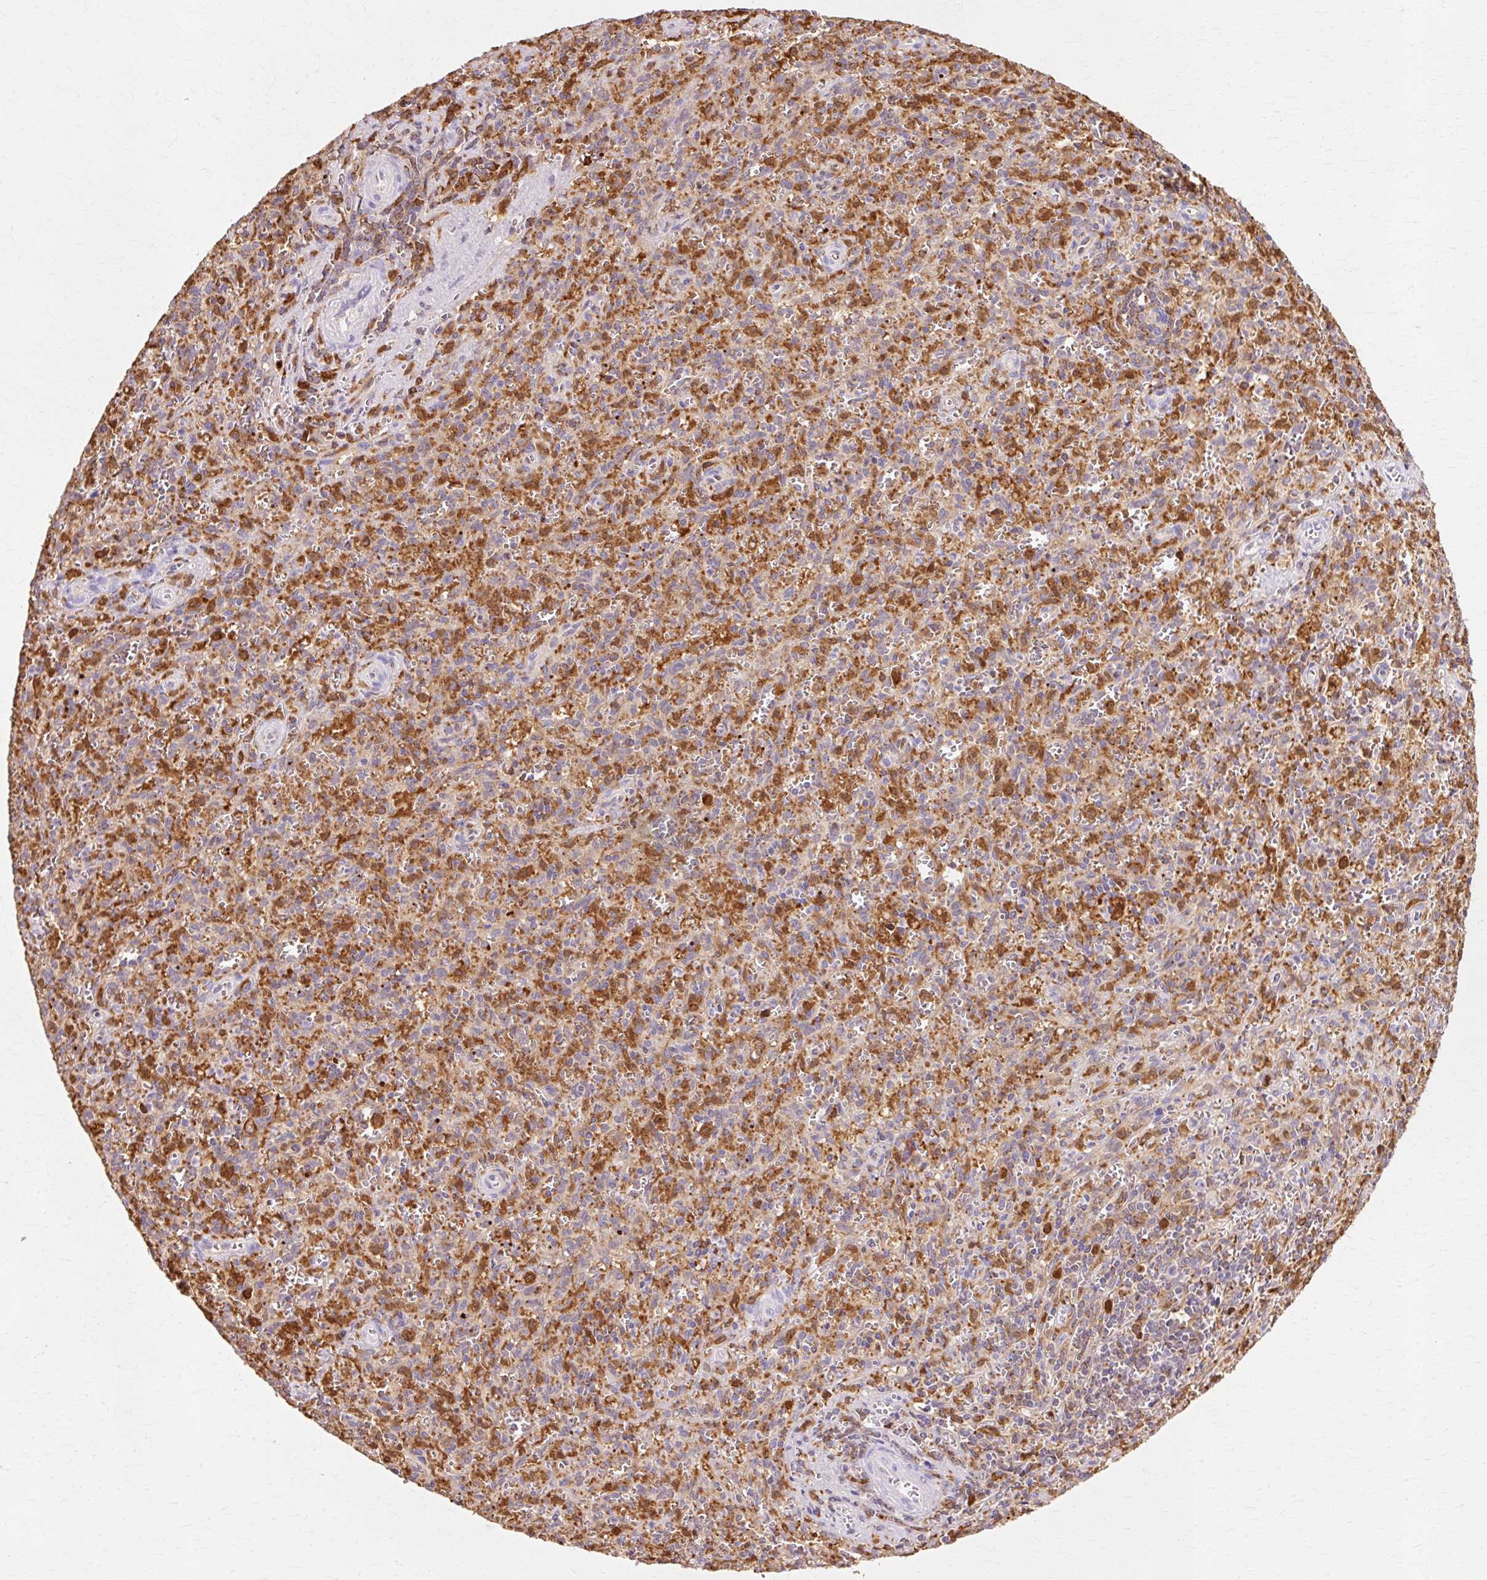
{"staining": {"intensity": "negative", "quantity": "none", "location": "none"}, "tissue": "spleen", "cell_type": "Cells in red pulp", "image_type": "normal", "snomed": [{"axis": "morphology", "description": "Normal tissue, NOS"}, {"axis": "topography", "description": "Spleen"}], "caption": "Immunohistochemistry photomicrograph of benign spleen: human spleen stained with DAB (3,3'-diaminobenzidine) exhibits no significant protein staining in cells in red pulp.", "gene": "GPX1", "patient": {"sex": "female", "age": 26}}